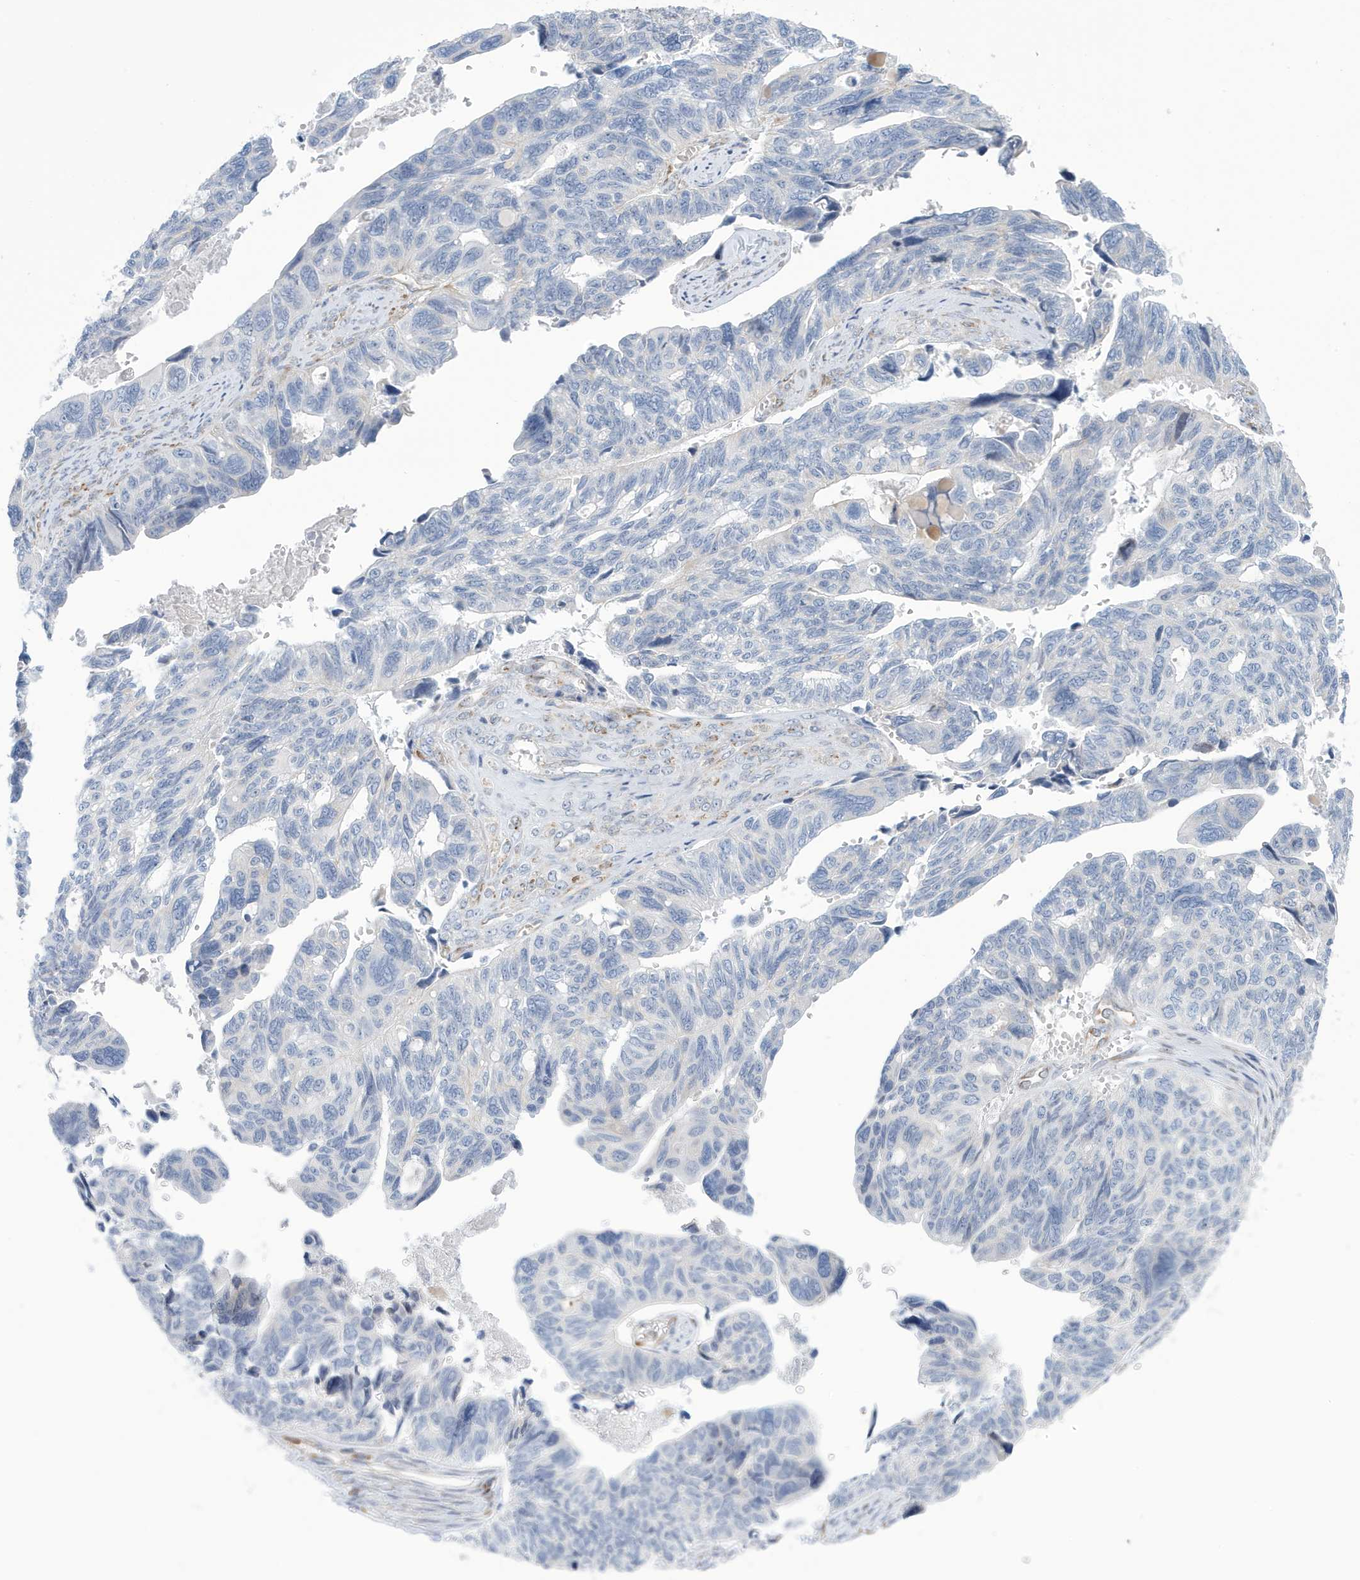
{"staining": {"intensity": "negative", "quantity": "none", "location": "none"}, "tissue": "ovarian cancer", "cell_type": "Tumor cells", "image_type": "cancer", "snomed": [{"axis": "morphology", "description": "Cystadenocarcinoma, serous, NOS"}, {"axis": "topography", "description": "Ovary"}], "caption": "The histopathology image shows no staining of tumor cells in ovarian cancer.", "gene": "SEMA3F", "patient": {"sex": "female", "age": 79}}